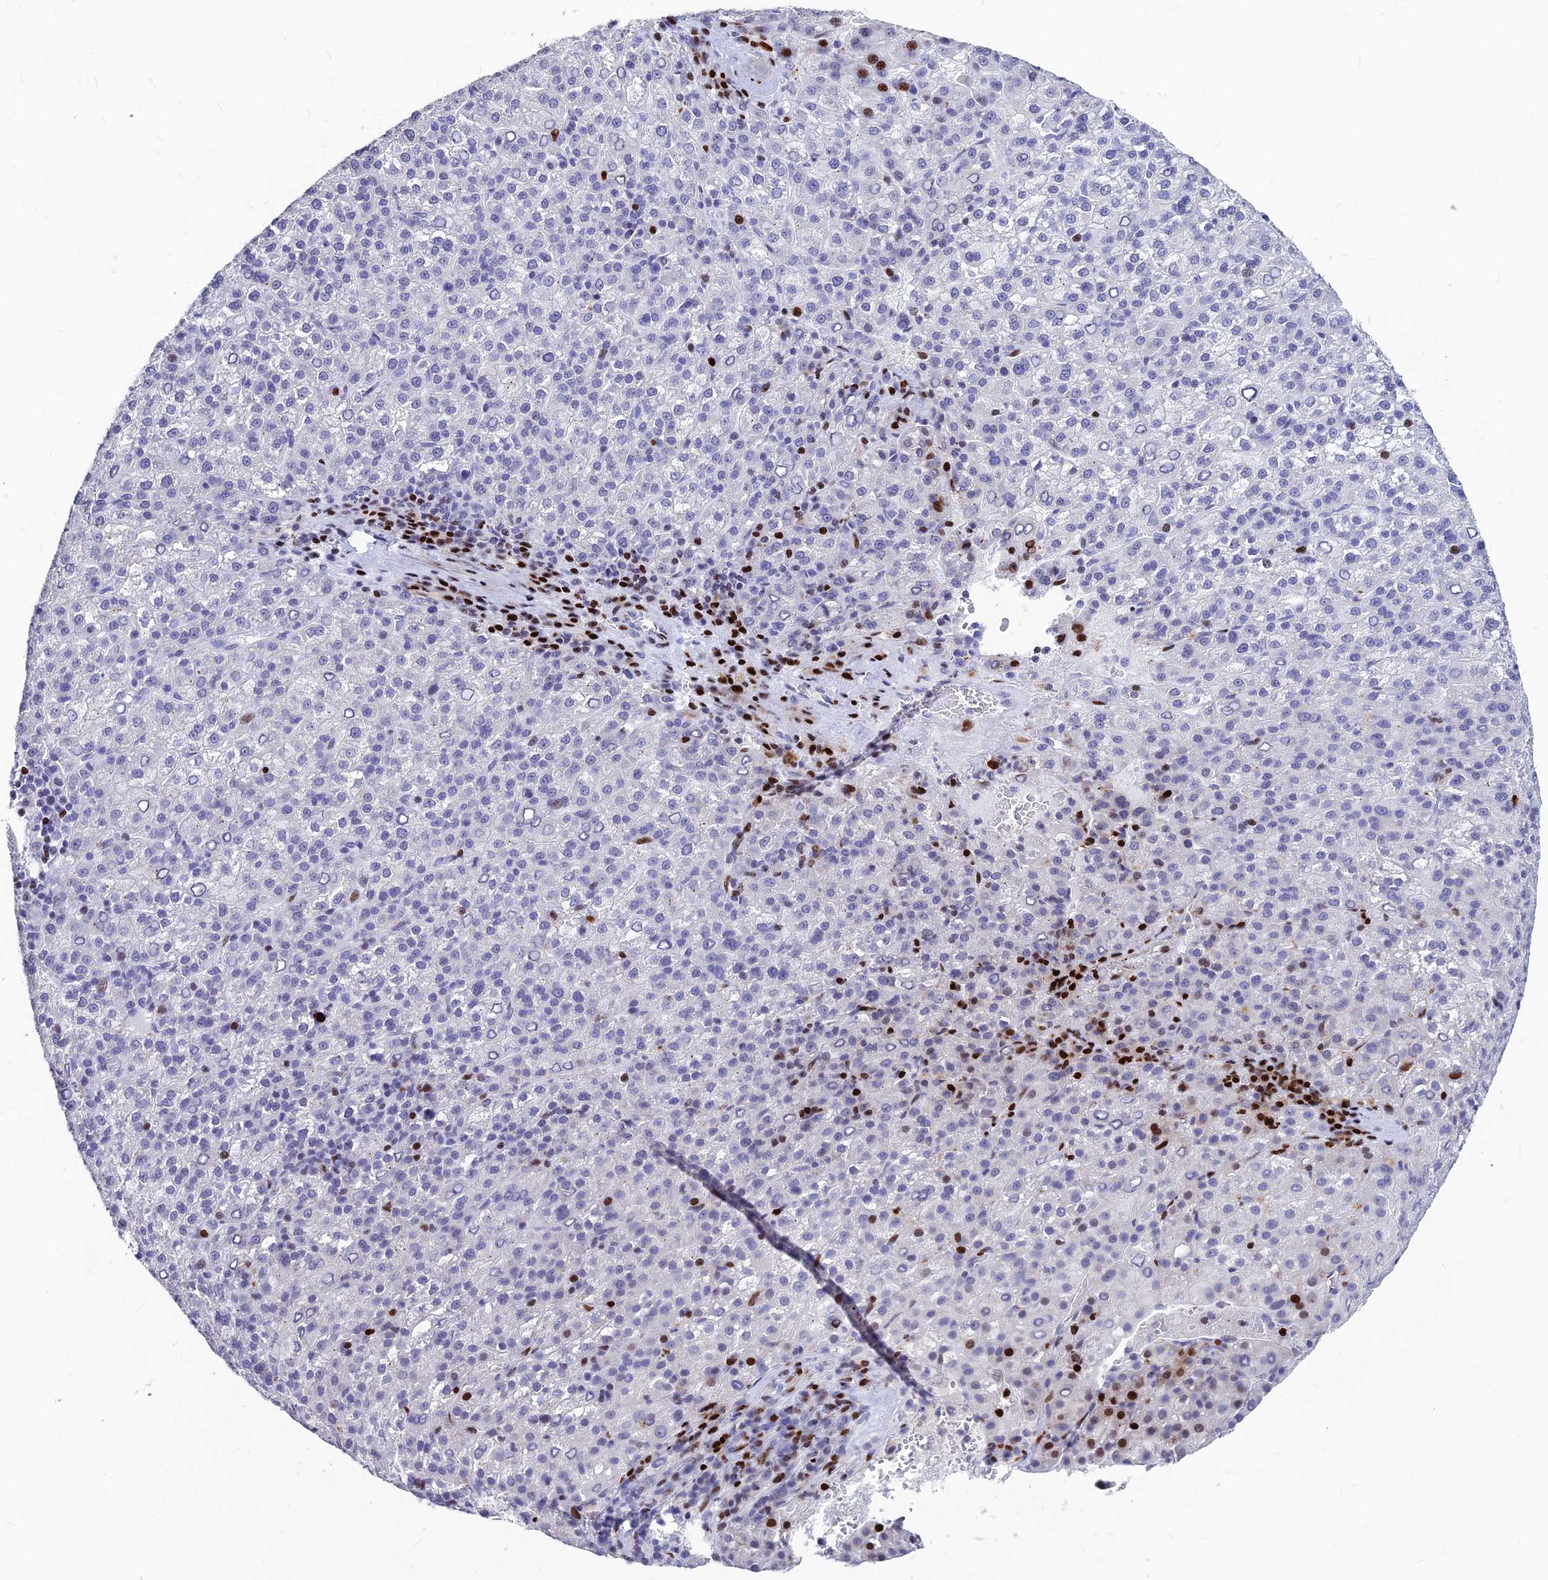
{"staining": {"intensity": "negative", "quantity": "none", "location": "none"}, "tissue": "liver cancer", "cell_type": "Tumor cells", "image_type": "cancer", "snomed": [{"axis": "morphology", "description": "Carcinoma, Hepatocellular, NOS"}, {"axis": "topography", "description": "Liver"}], "caption": "Immunohistochemistry photomicrograph of neoplastic tissue: liver cancer (hepatocellular carcinoma) stained with DAB (3,3'-diaminobenzidine) reveals no significant protein staining in tumor cells. (Stains: DAB immunohistochemistry (IHC) with hematoxylin counter stain, Microscopy: brightfield microscopy at high magnification).", "gene": "PRPS1", "patient": {"sex": "female", "age": 58}}